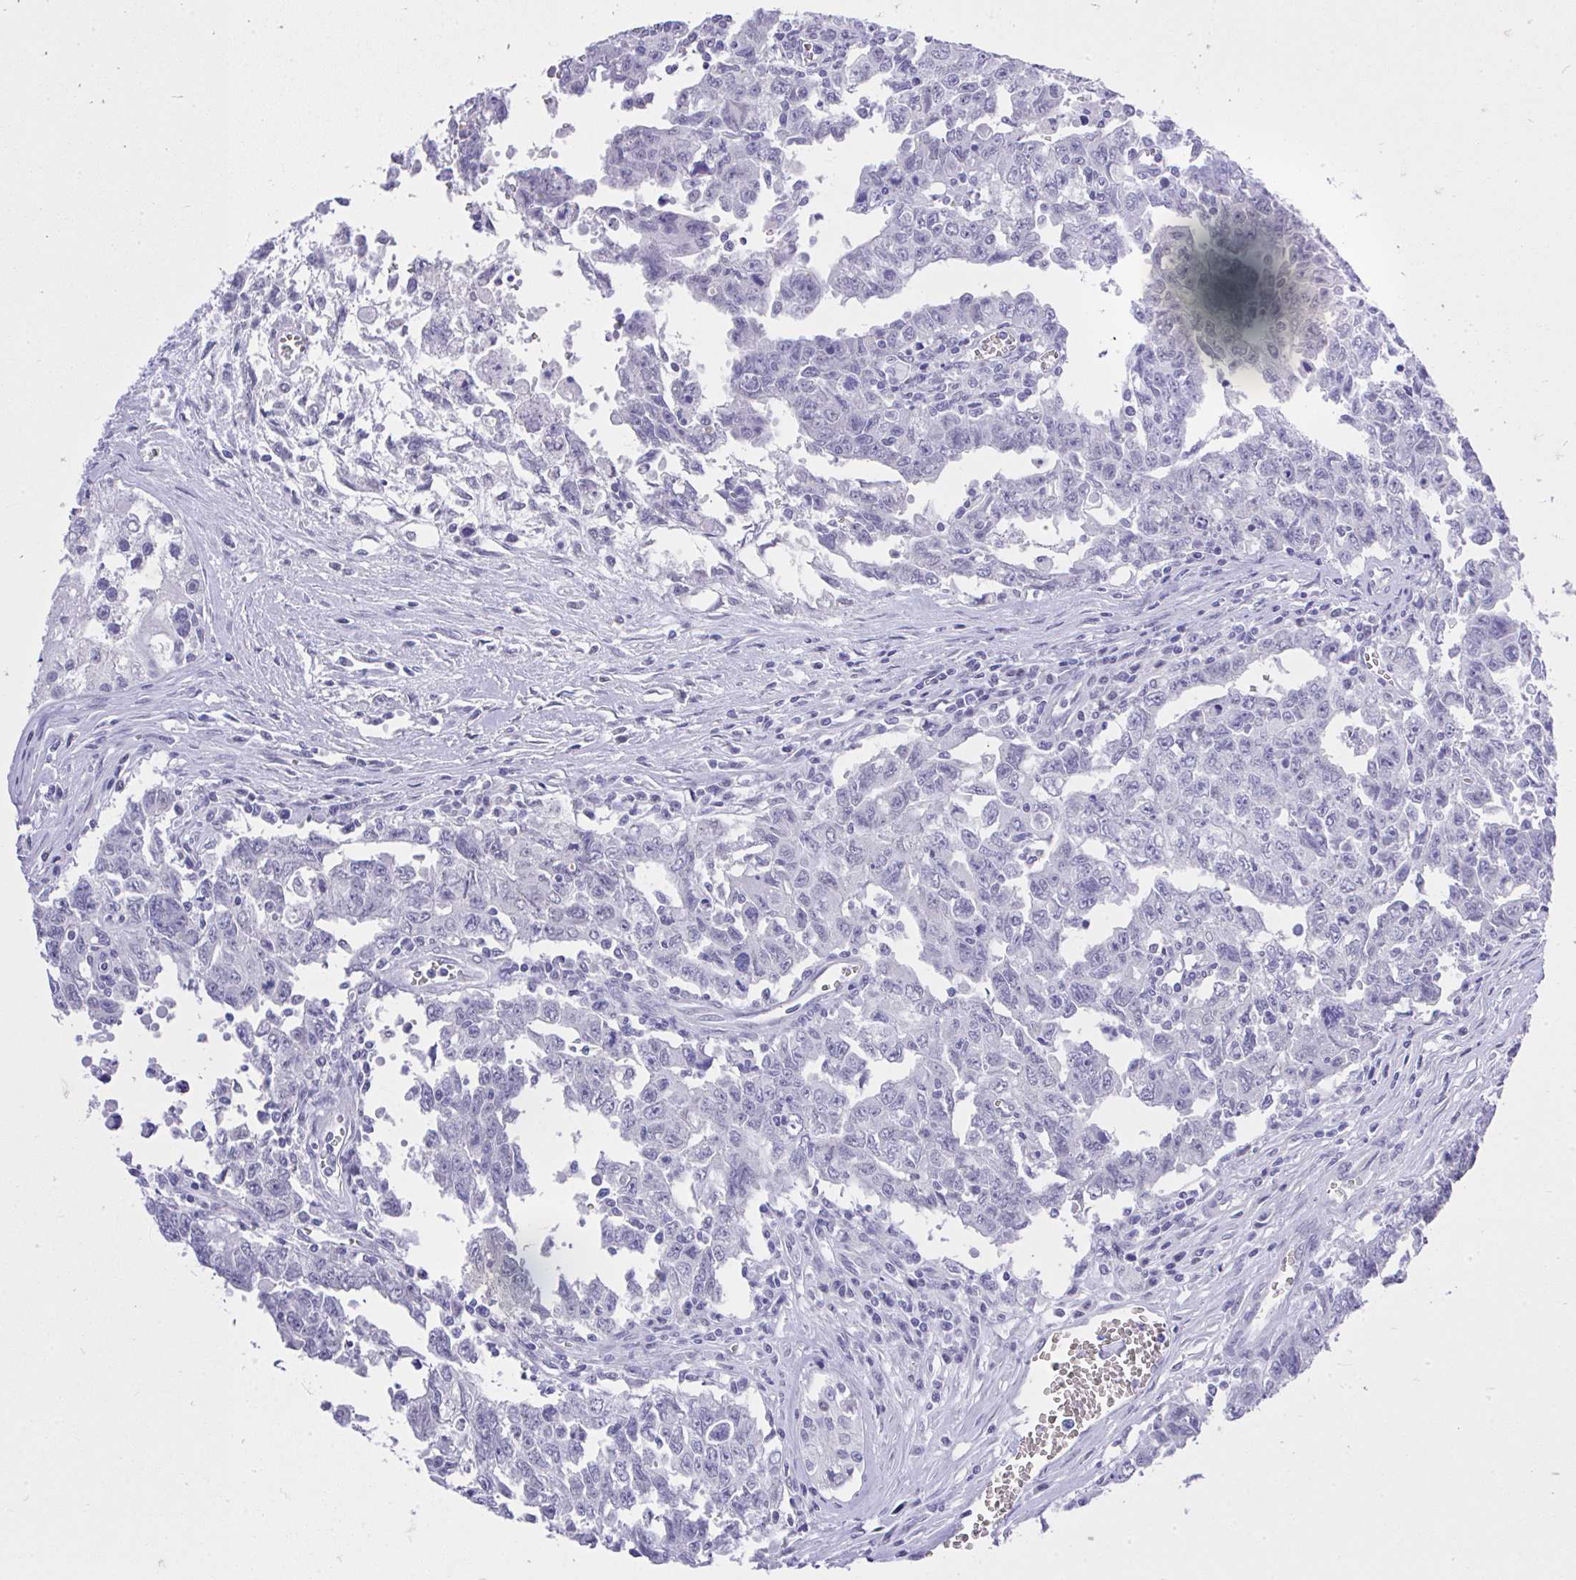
{"staining": {"intensity": "negative", "quantity": "none", "location": "none"}, "tissue": "testis cancer", "cell_type": "Tumor cells", "image_type": "cancer", "snomed": [{"axis": "morphology", "description": "Carcinoma, Embryonal, NOS"}, {"axis": "topography", "description": "Testis"}], "caption": "Protein analysis of embryonal carcinoma (testis) shows no significant expression in tumor cells. (DAB (3,3'-diaminobenzidine) immunohistochemistry (IHC) visualized using brightfield microscopy, high magnification).", "gene": "MS4A12", "patient": {"sex": "male", "age": 24}}